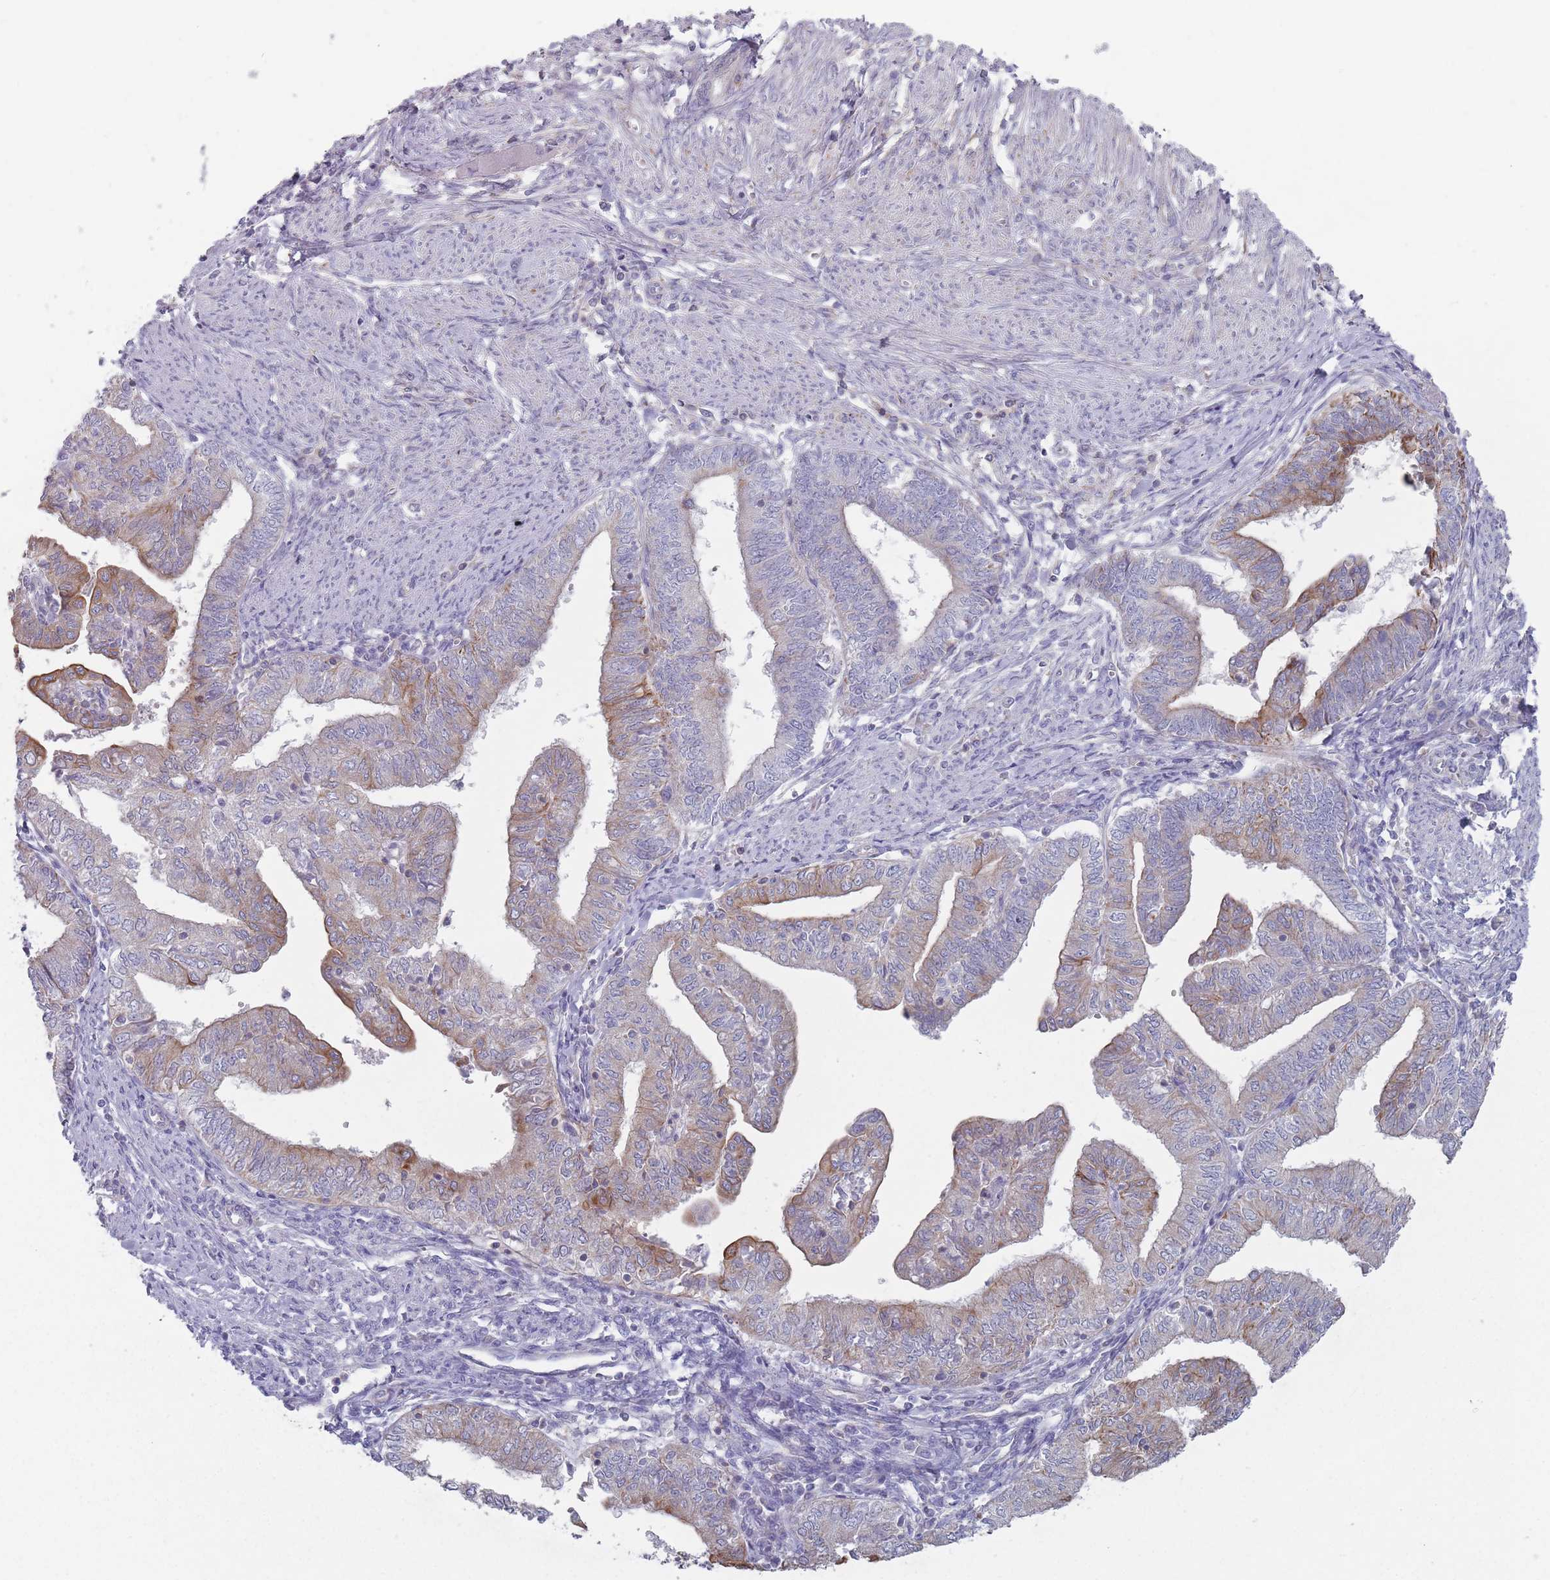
{"staining": {"intensity": "strong", "quantity": "<25%", "location": "cytoplasmic/membranous"}, "tissue": "endometrial cancer", "cell_type": "Tumor cells", "image_type": "cancer", "snomed": [{"axis": "morphology", "description": "Adenocarcinoma, NOS"}, {"axis": "topography", "description": "Endometrium"}], "caption": "The micrograph displays staining of adenocarcinoma (endometrial), revealing strong cytoplasmic/membranous protein staining (brown color) within tumor cells.", "gene": "HSBP1L1", "patient": {"sex": "female", "age": 66}}